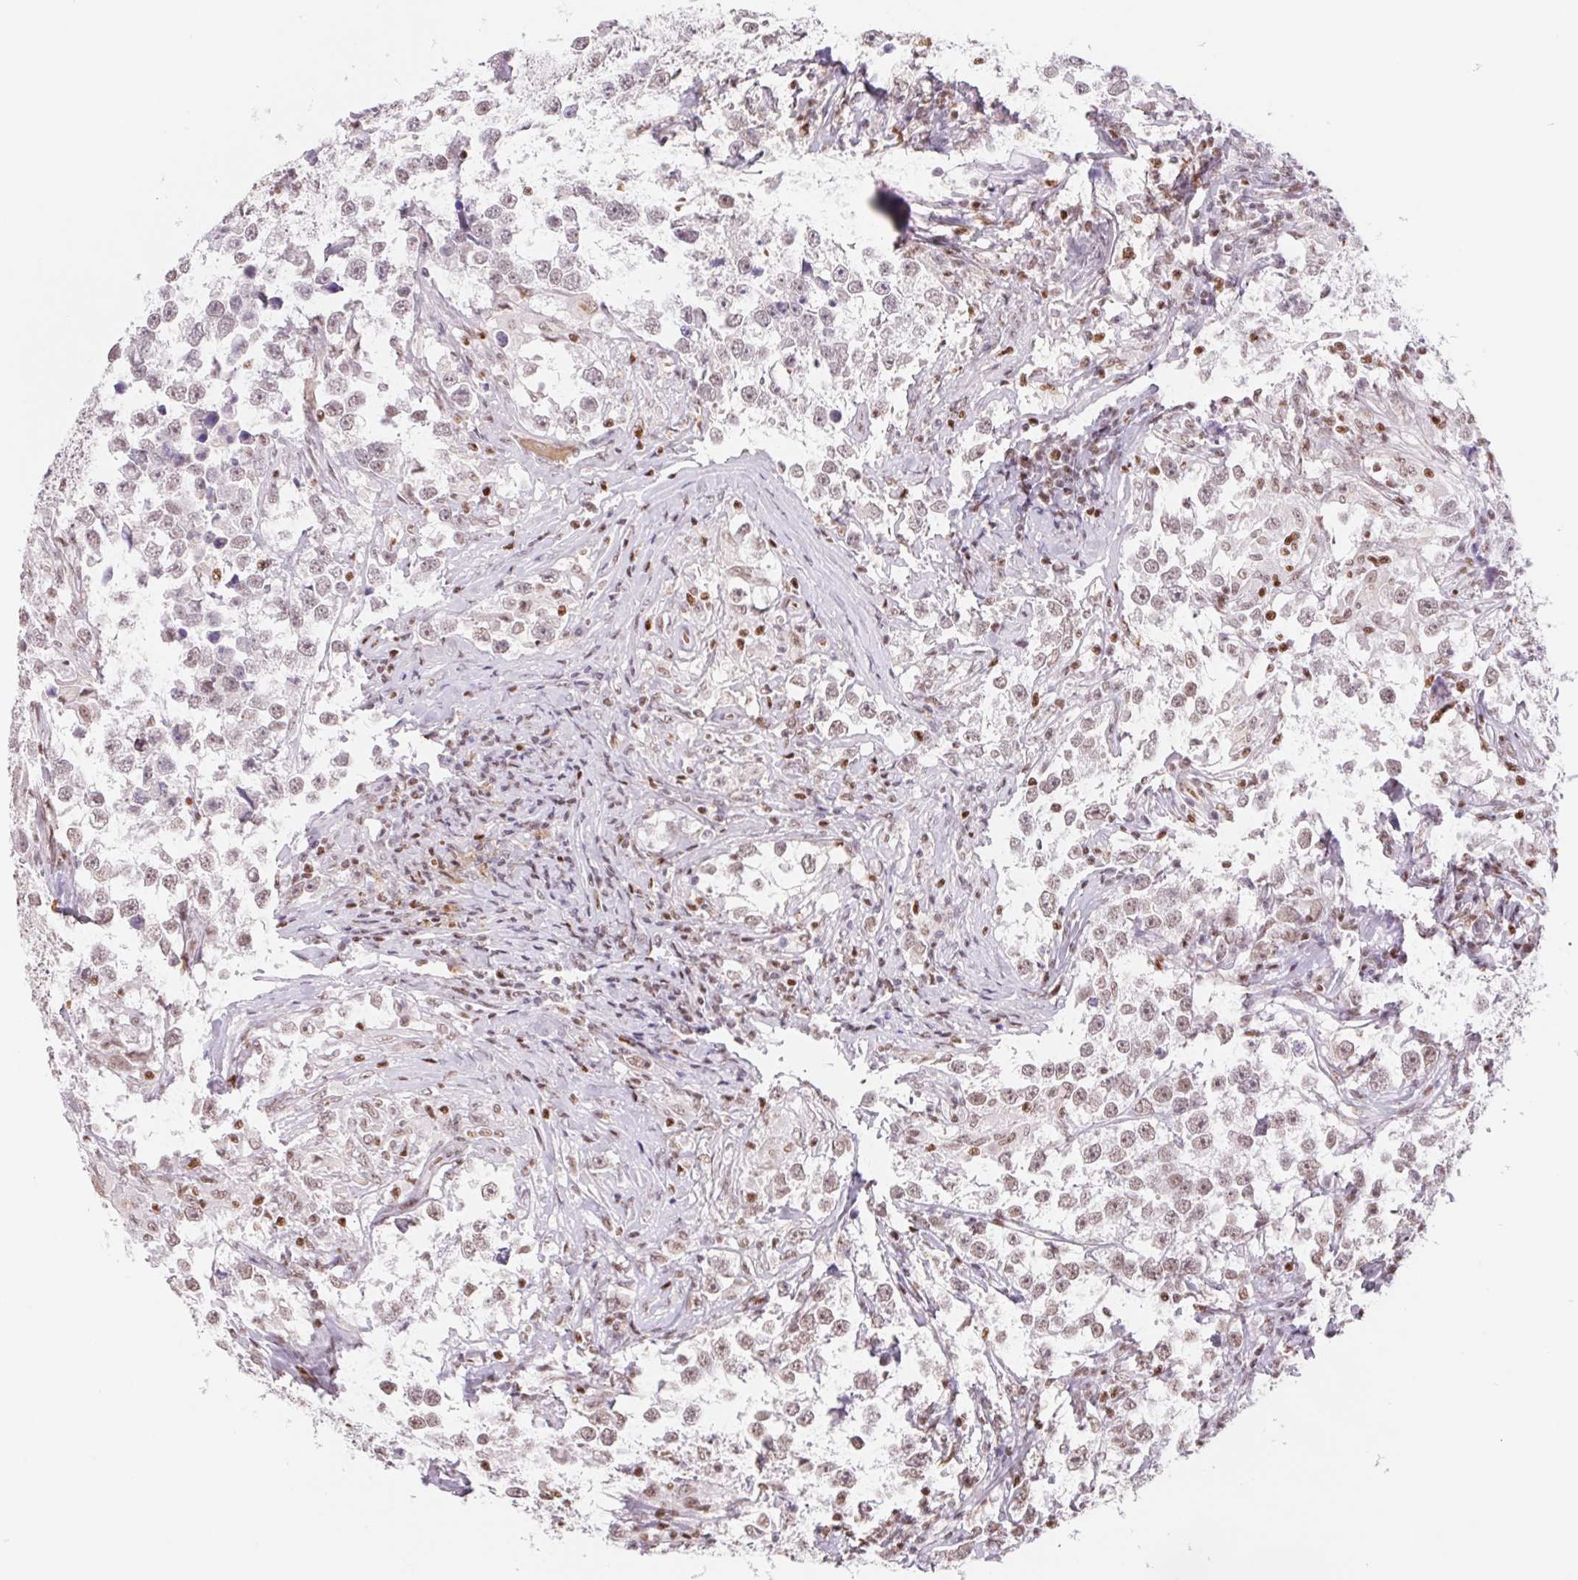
{"staining": {"intensity": "weak", "quantity": "25%-75%", "location": "nuclear"}, "tissue": "testis cancer", "cell_type": "Tumor cells", "image_type": "cancer", "snomed": [{"axis": "morphology", "description": "Seminoma, NOS"}, {"axis": "topography", "description": "Testis"}], "caption": "Human testis cancer (seminoma) stained with a protein marker exhibits weak staining in tumor cells.", "gene": "TRERF1", "patient": {"sex": "male", "age": 46}}